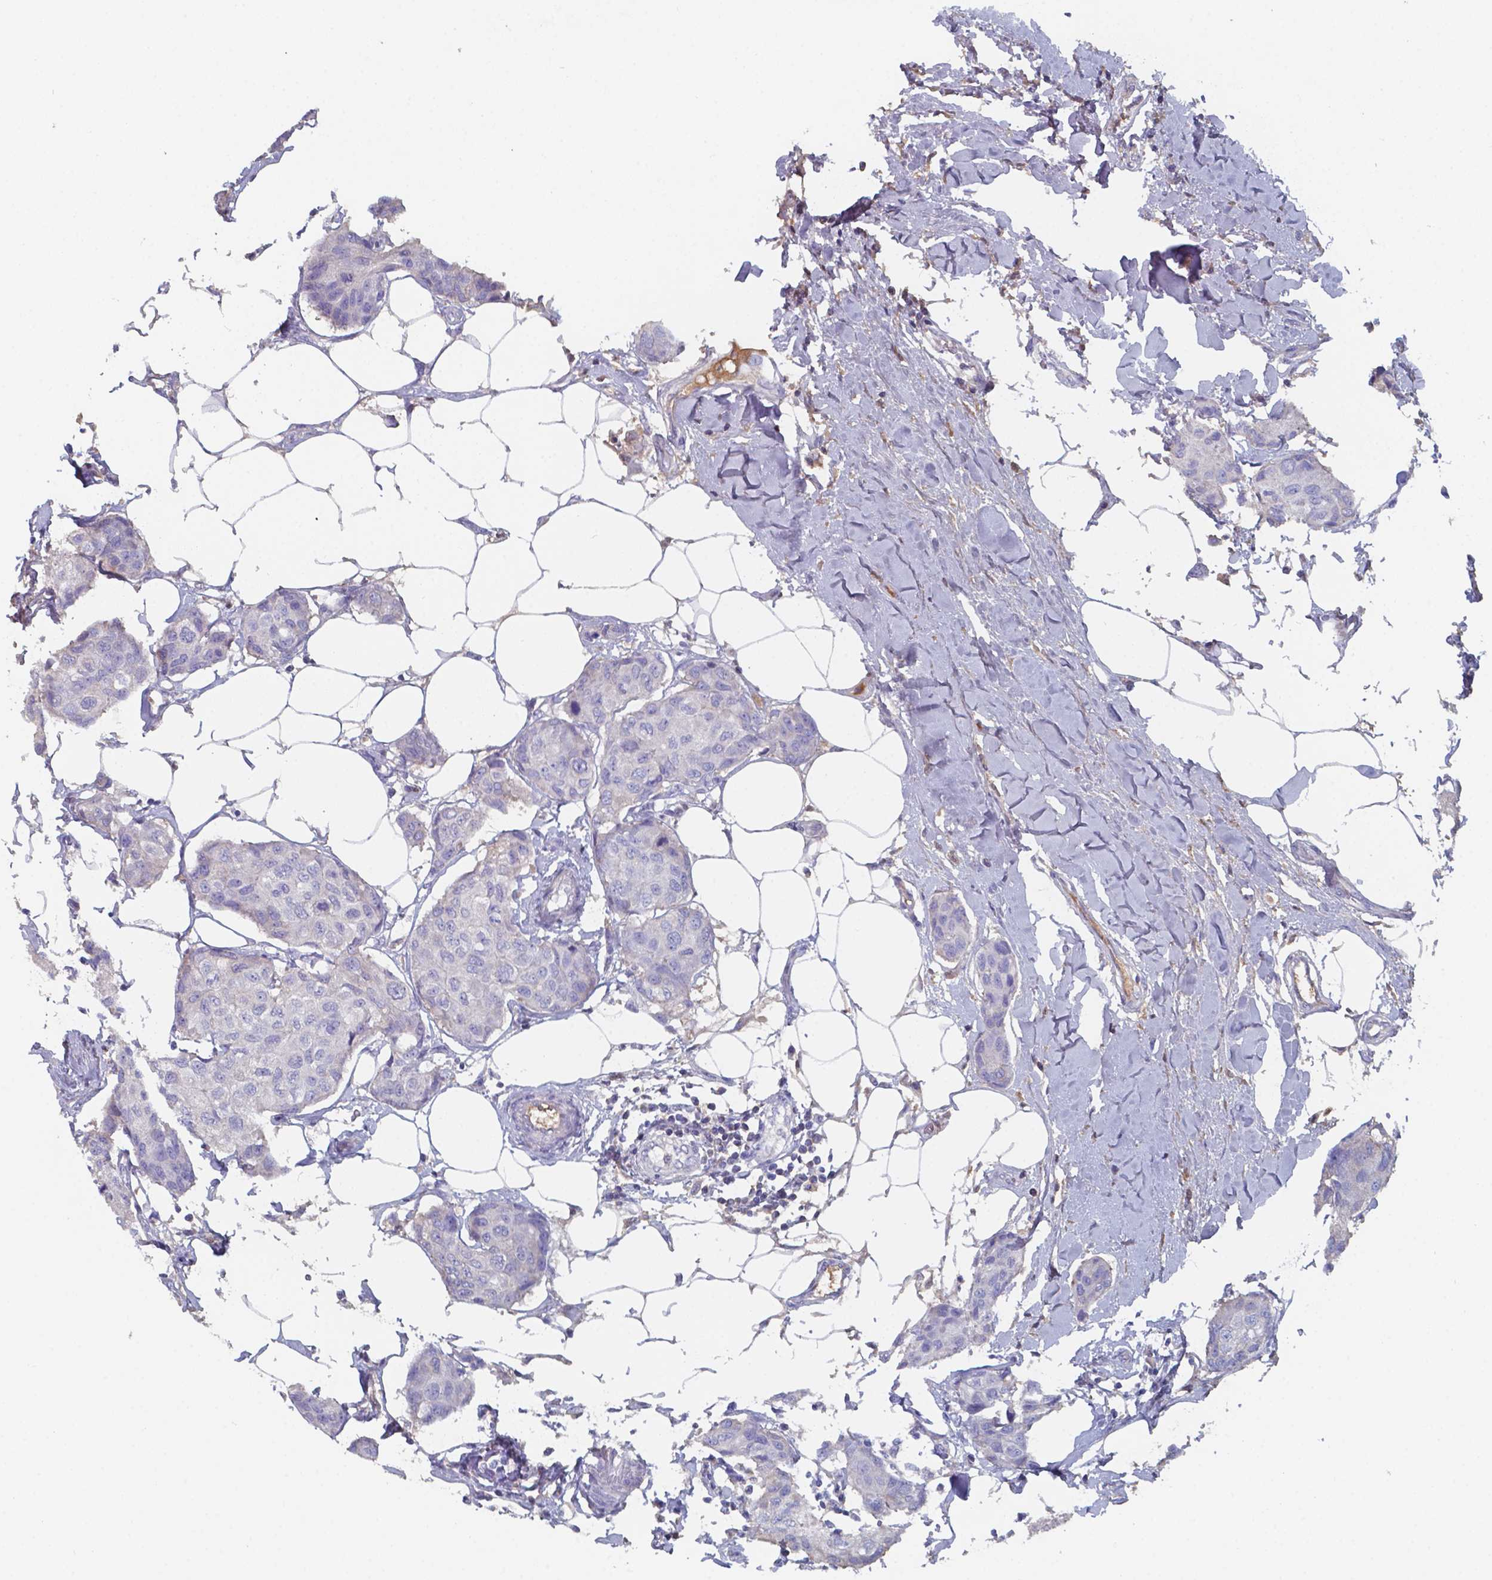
{"staining": {"intensity": "negative", "quantity": "none", "location": "none"}, "tissue": "breast cancer", "cell_type": "Tumor cells", "image_type": "cancer", "snomed": [{"axis": "morphology", "description": "Duct carcinoma"}, {"axis": "topography", "description": "Breast"}], "caption": "Immunohistochemistry (IHC) histopathology image of neoplastic tissue: human breast intraductal carcinoma stained with DAB (3,3'-diaminobenzidine) shows no significant protein expression in tumor cells.", "gene": "BTBD17", "patient": {"sex": "female", "age": 80}}